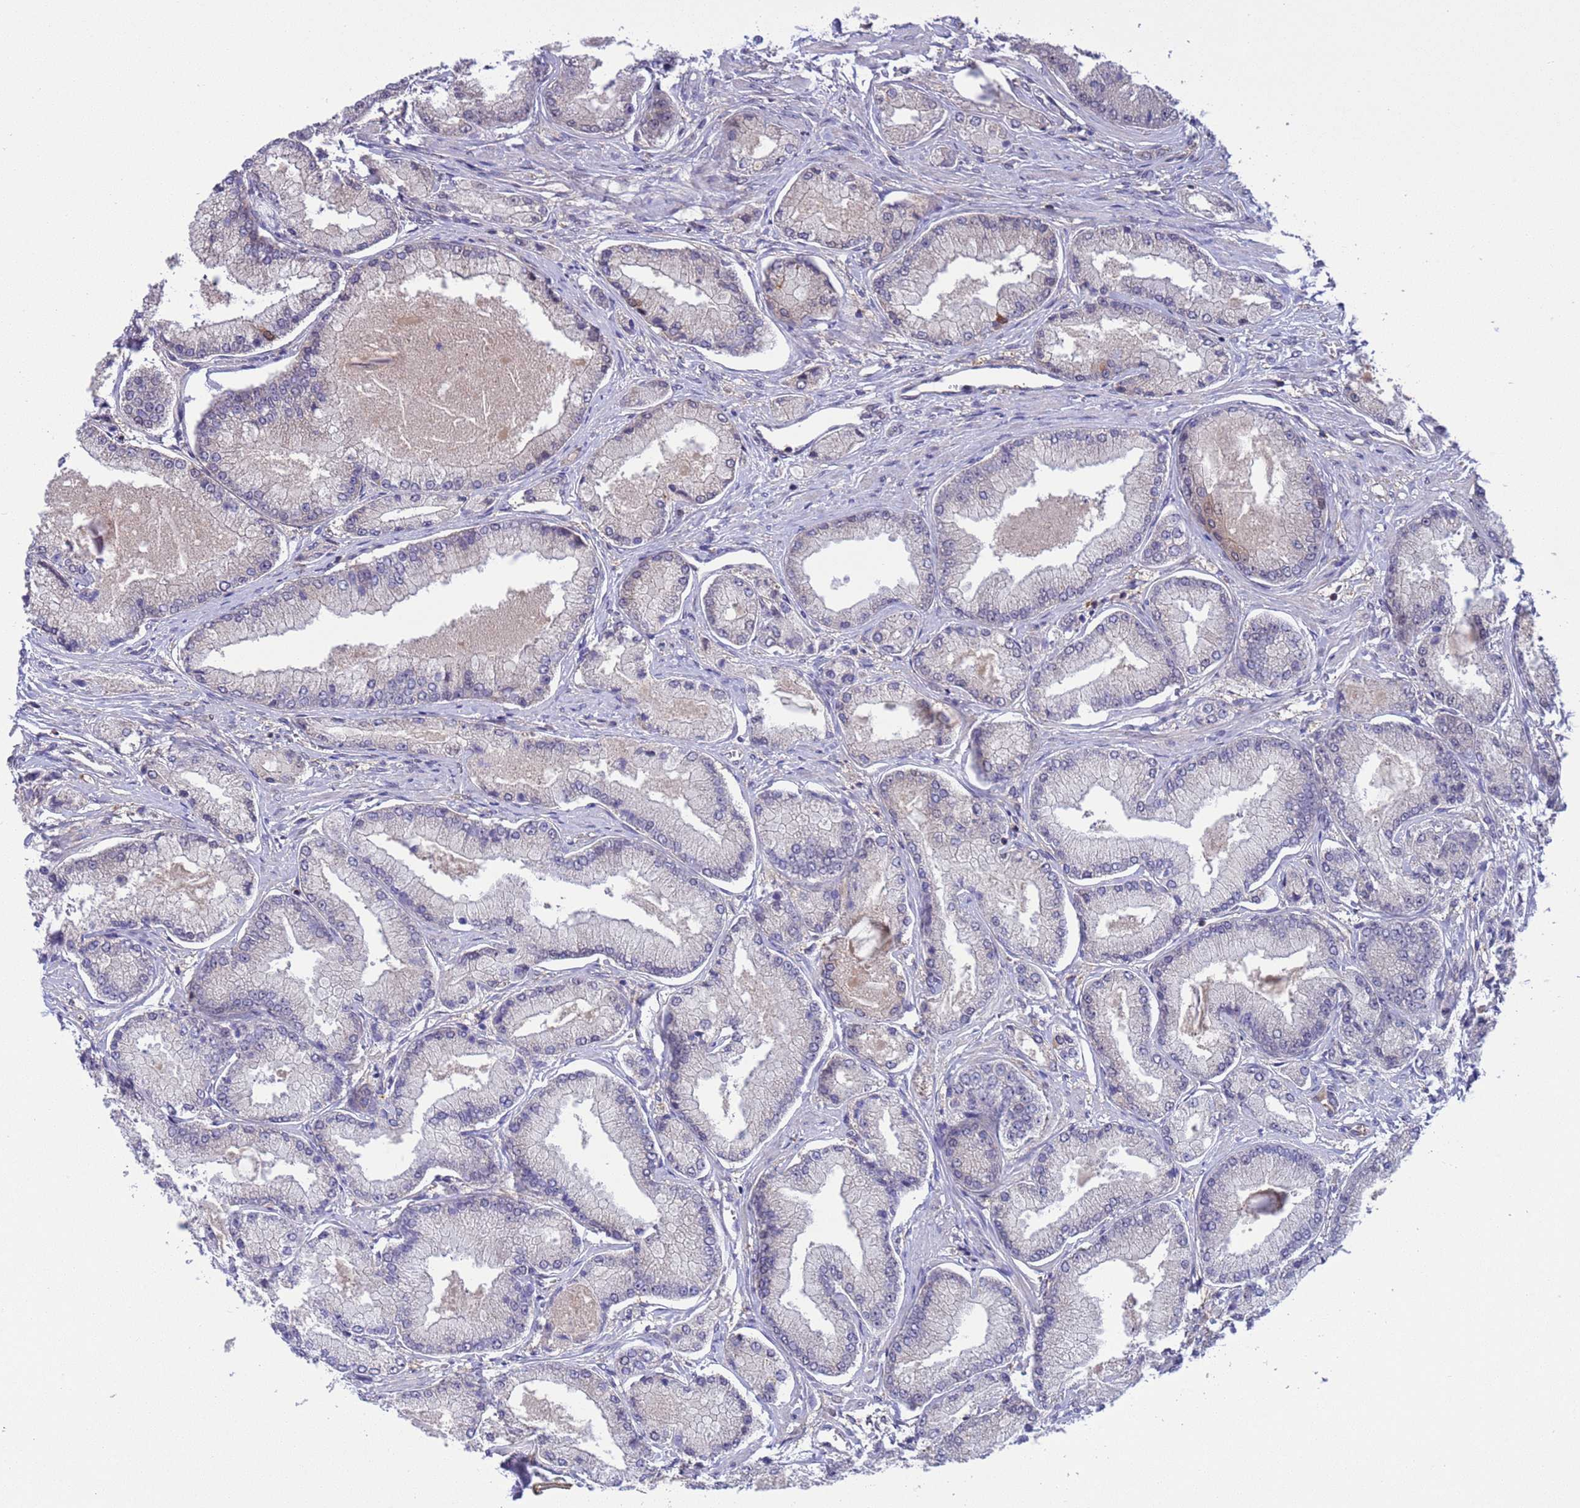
{"staining": {"intensity": "negative", "quantity": "none", "location": "none"}, "tissue": "prostate cancer", "cell_type": "Tumor cells", "image_type": "cancer", "snomed": [{"axis": "morphology", "description": "Adenocarcinoma, Low grade"}, {"axis": "topography", "description": "Prostate"}], "caption": "An IHC micrograph of prostate cancer is shown. There is no staining in tumor cells of prostate cancer.", "gene": "GJA10", "patient": {"sex": "male", "age": 74}}